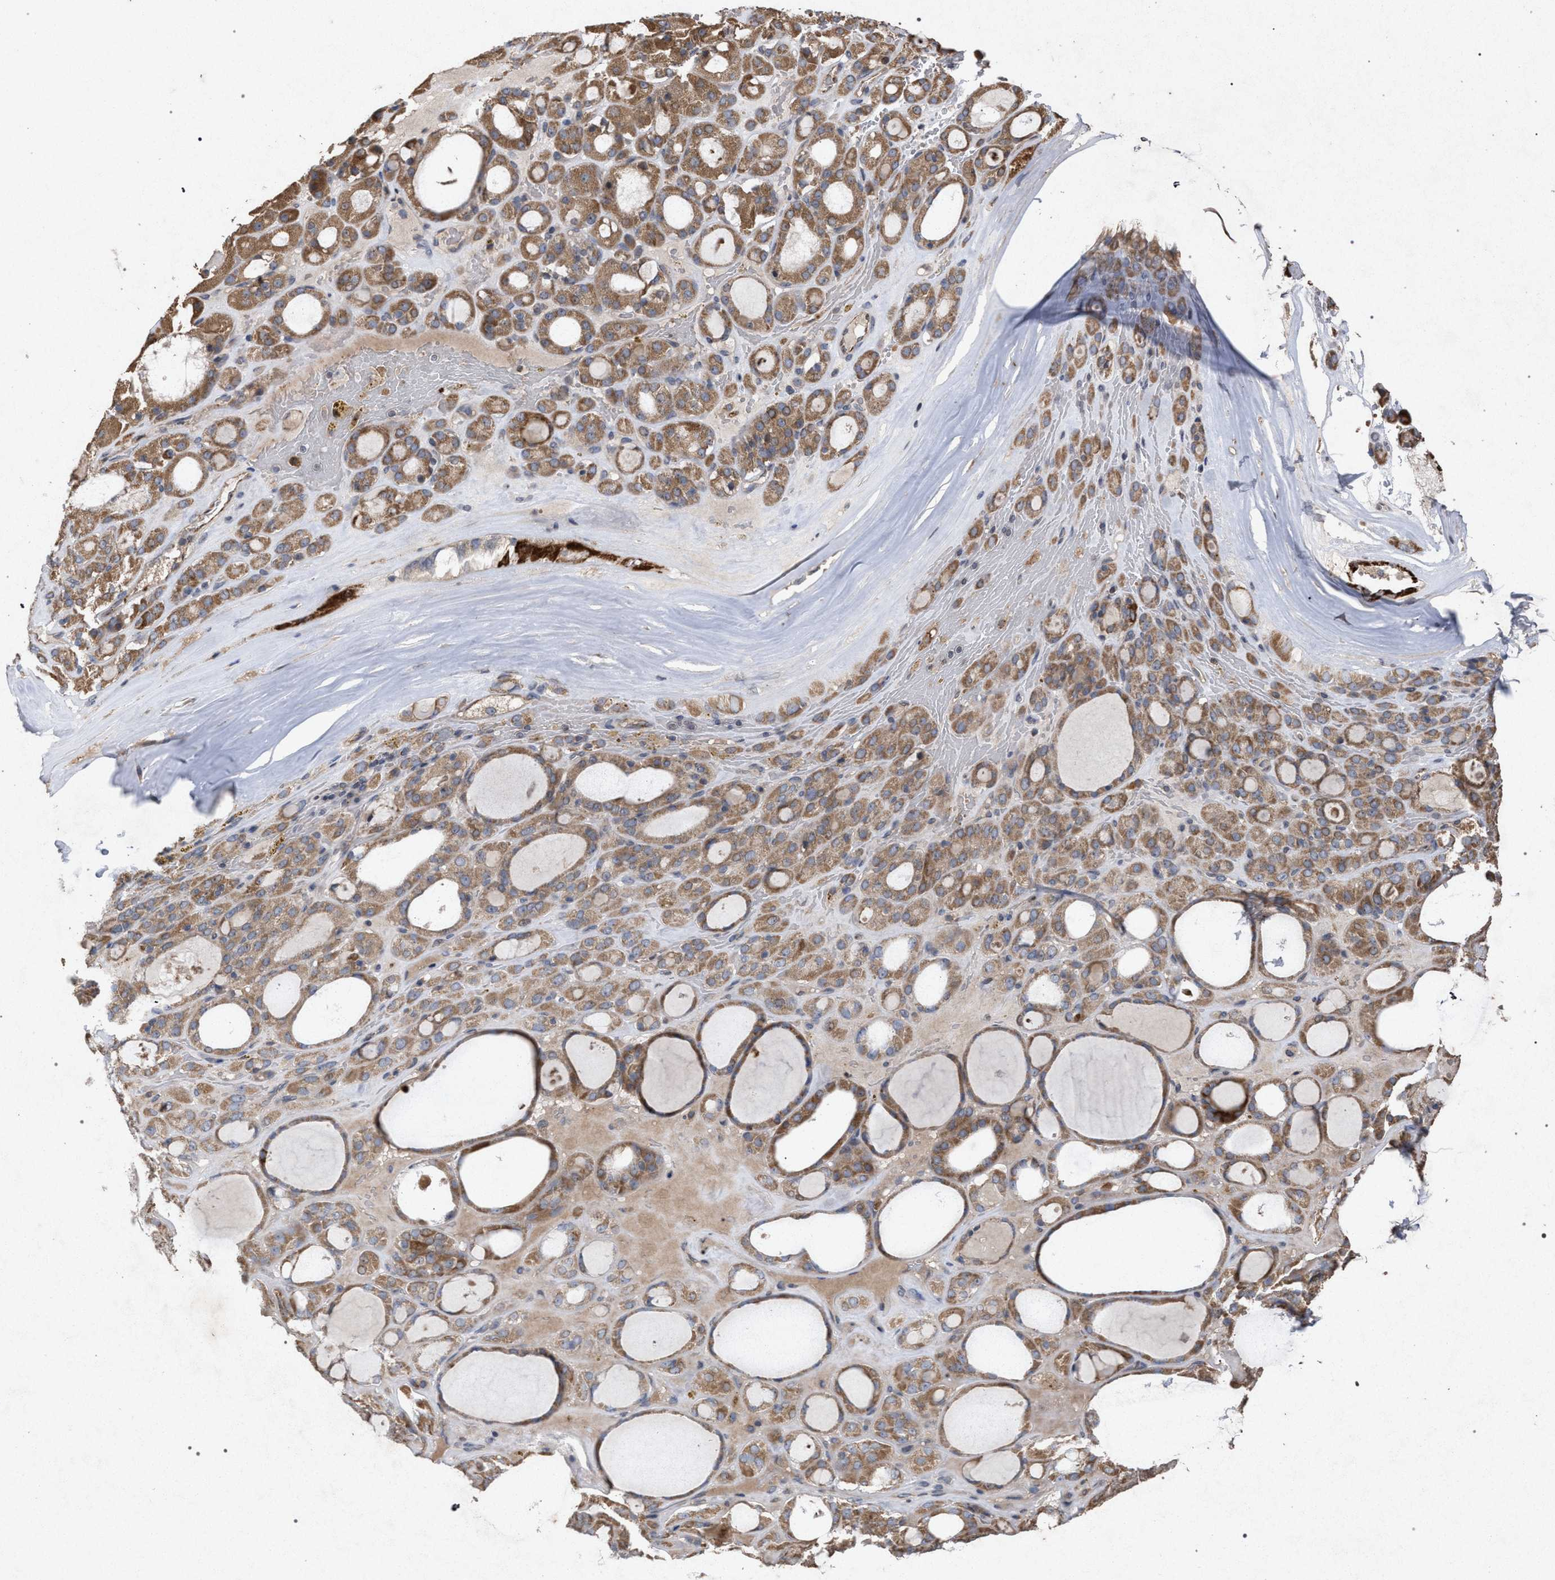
{"staining": {"intensity": "moderate", "quantity": ">75%", "location": "cytoplasmic/membranous"}, "tissue": "thyroid gland", "cell_type": "Glandular cells", "image_type": "normal", "snomed": [{"axis": "morphology", "description": "Normal tissue, NOS"}, {"axis": "morphology", "description": "Carcinoma, NOS"}, {"axis": "topography", "description": "Thyroid gland"}], "caption": "Glandular cells display medium levels of moderate cytoplasmic/membranous staining in about >75% of cells in unremarkable thyroid gland.", "gene": "PKD2L1", "patient": {"sex": "female", "age": 86}}